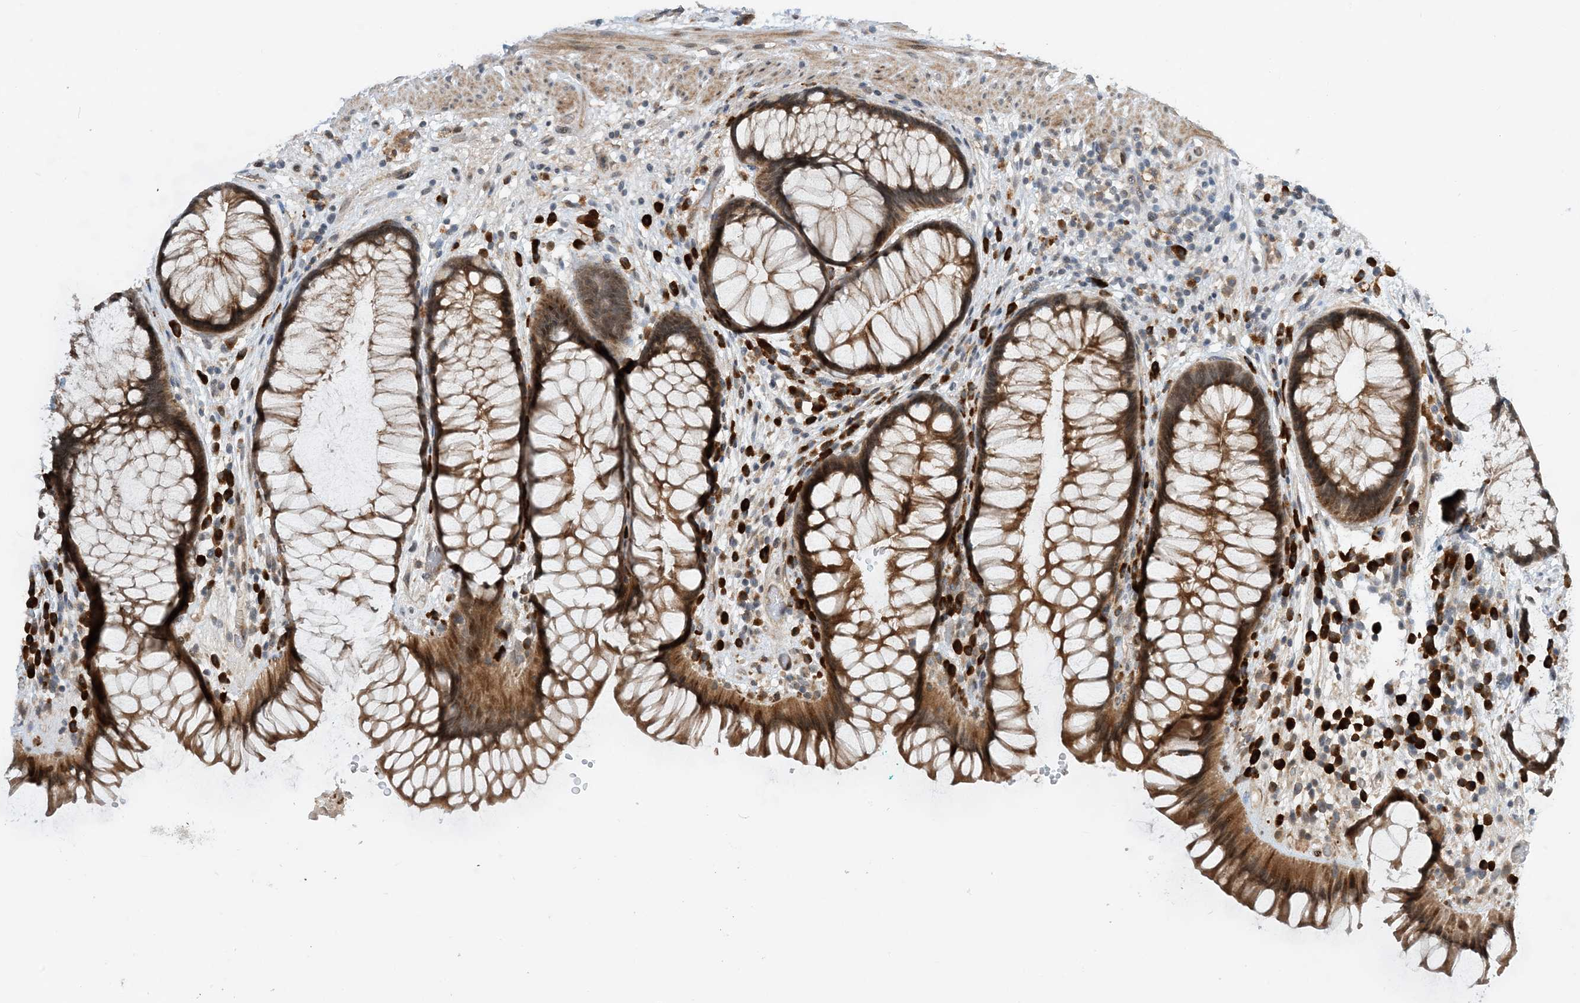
{"staining": {"intensity": "moderate", "quantity": ">75%", "location": "cytoplasmic/membranous"}, "tissue": "rectum", "cell_type": "Glandular cells", "image_type": "normal", "snomed": [{"axis": "morphology", "description": "Normal tissue, NOS"}, {"axis": "topography", "description": "Rectum"}], "caption": "Immunohistochemical staining of normal rectum exhibits medium levels of moderate cytoplasmic/membranous positivity in approximately >75% of glandular cells.", "gene": "PHOSPHO2", "patient": {"sex": "male", "age": 51}}